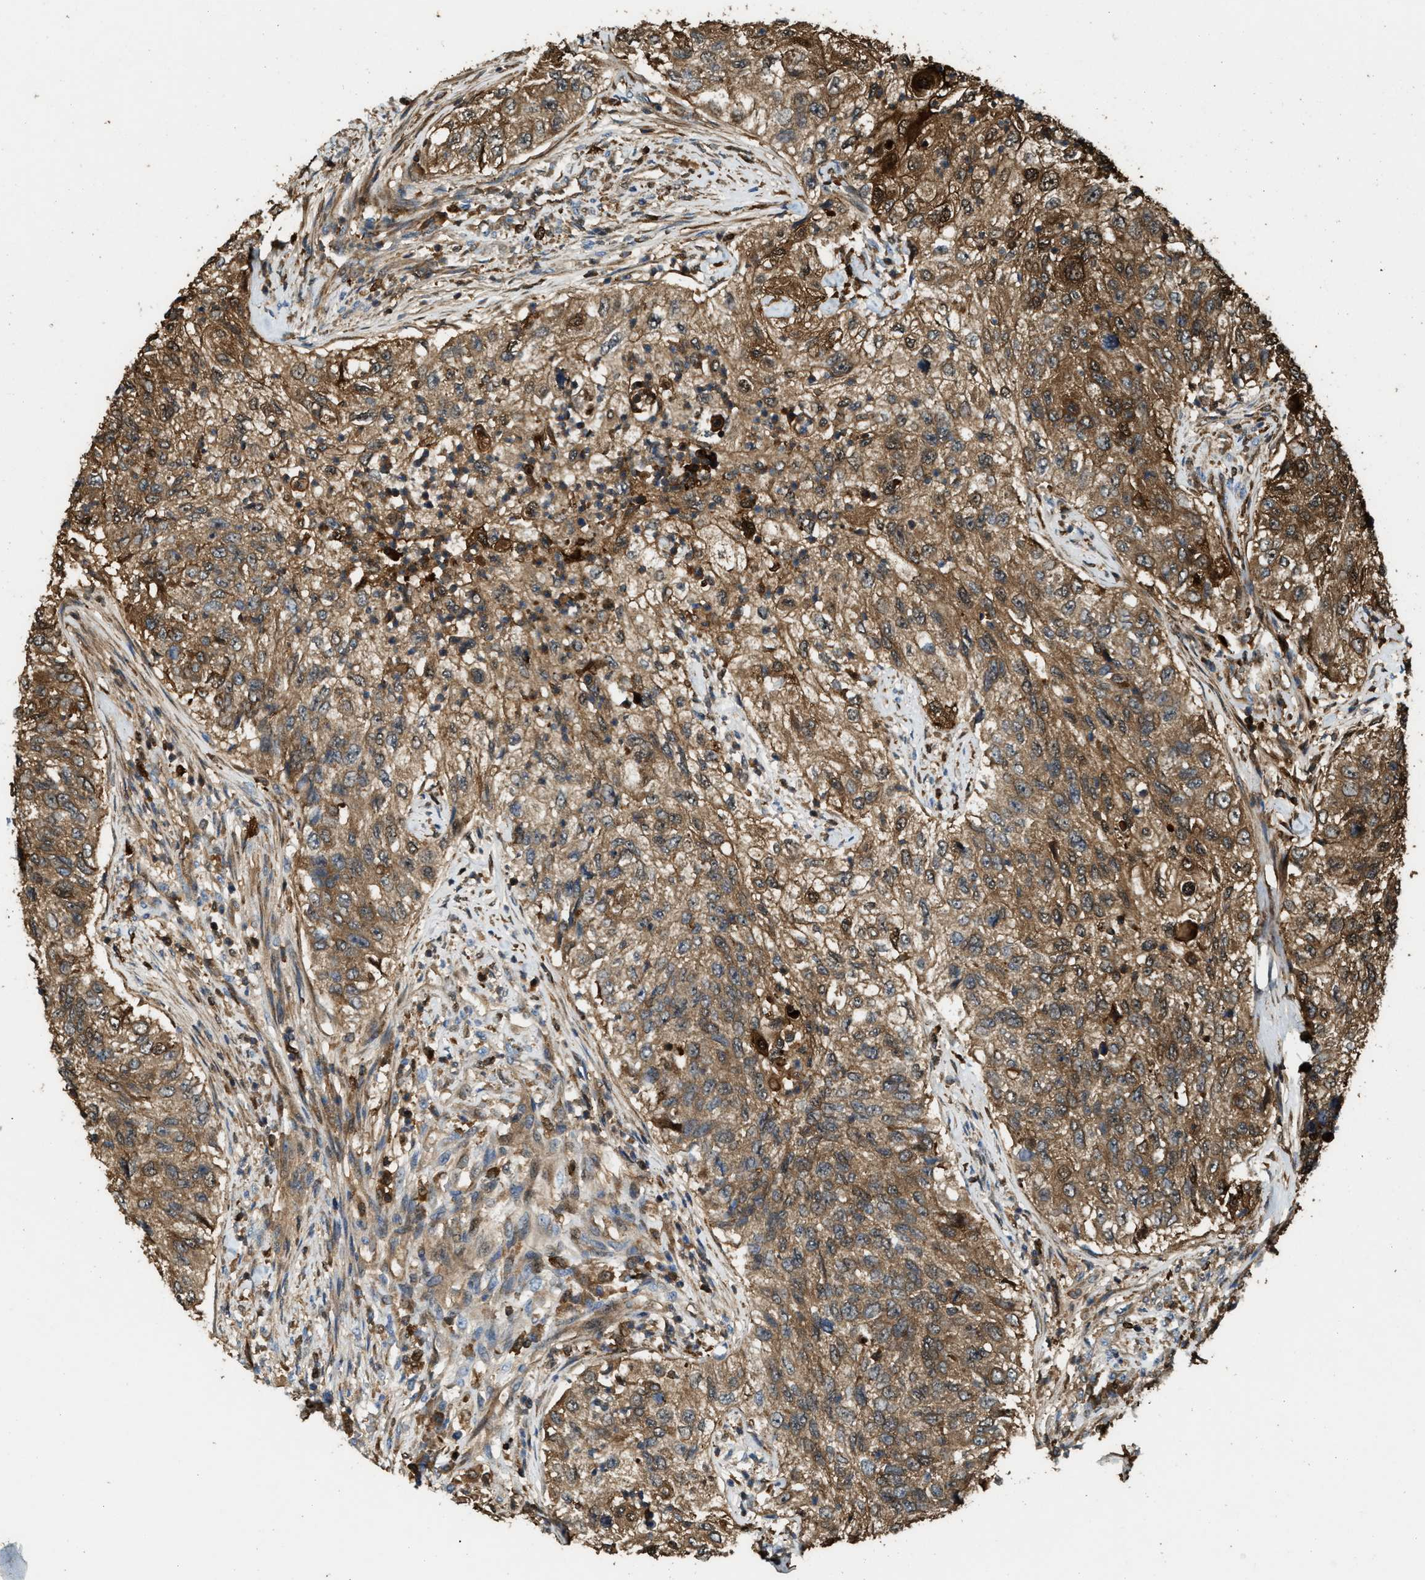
{"staining": {"intensity": "moderate", "quantity": ">75%", "location": "cytoplasmic/membranous"}, "tissue": "urothelial cancer", "cell_type": "Tumor cells", "image_type": "cancer", "snomed": [{"axis": "morphology", "description": "Urothelial carcinoma, High grade"}, {"axis": "topography", "description": "Urinary bladder"}], "caption": "Urothelial cancer stained for a protein shows moderate cytoplasmic/membranous positivity in tumor cells. Using DAB (3,3'-diaminobenzidine) (brown) and hematoxylin (blue) stains, captured at high magnification using brightfield microscopy.", "gene": "SERPINB5", "patient": {"sex": "female", "age": 60}}